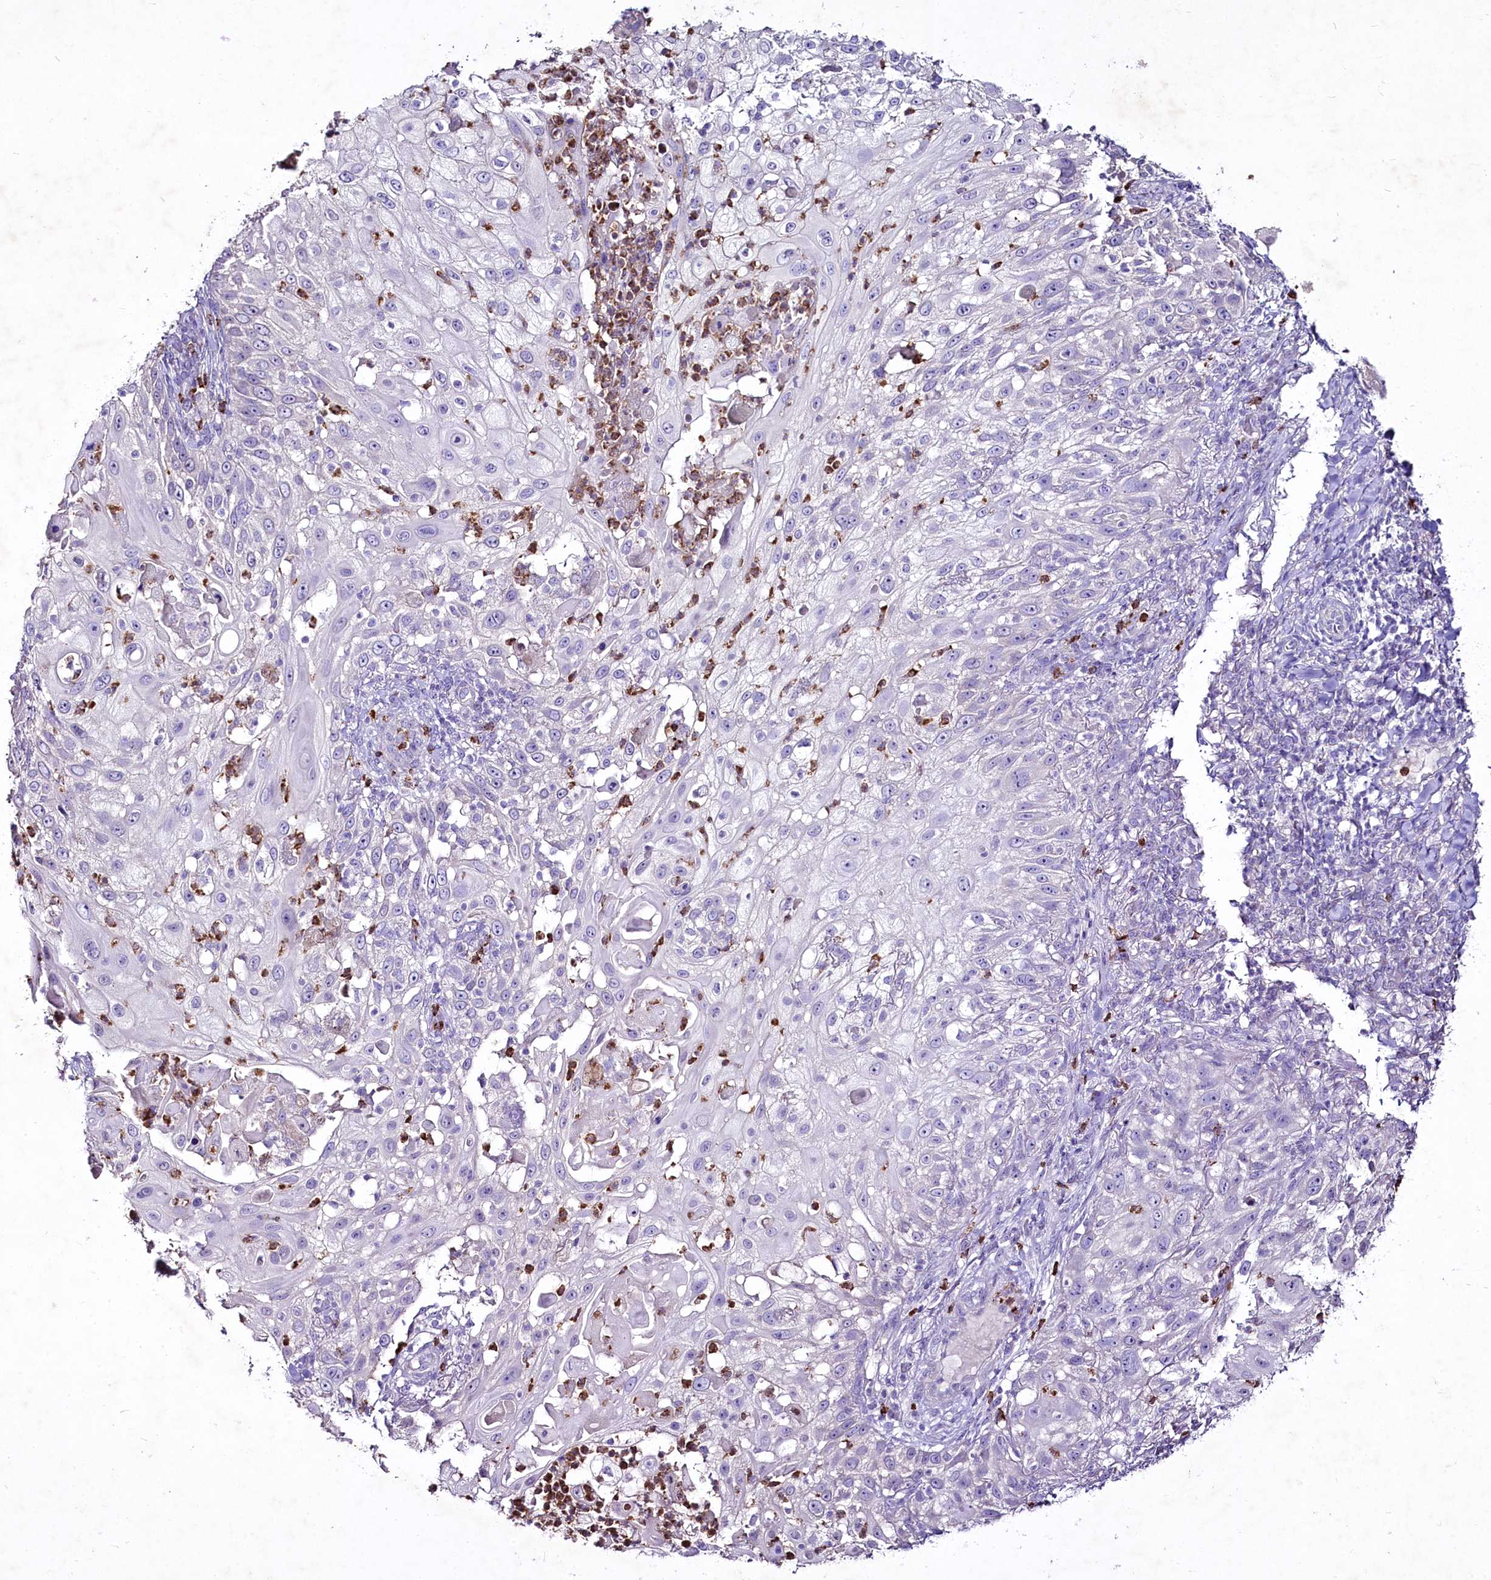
{"staining": {"intensity": "negative", "quantity": "none", "location": "none"}, "tissue": "skin cancer", "cell_type": "Tumor cells", "image_type": "cancer", "snomed": [{"axis": "morphology", "description": "Squamous cell carcinoma, NOS"}, {"axis": "topography", "description": "Skin"}], "caption": "Human skin squamous cell carcinoma stained for a protein using IHC shows no staining in tumor cells.", "gene": "FAM209B", "patient": {"sex": "female", "age": 44}}